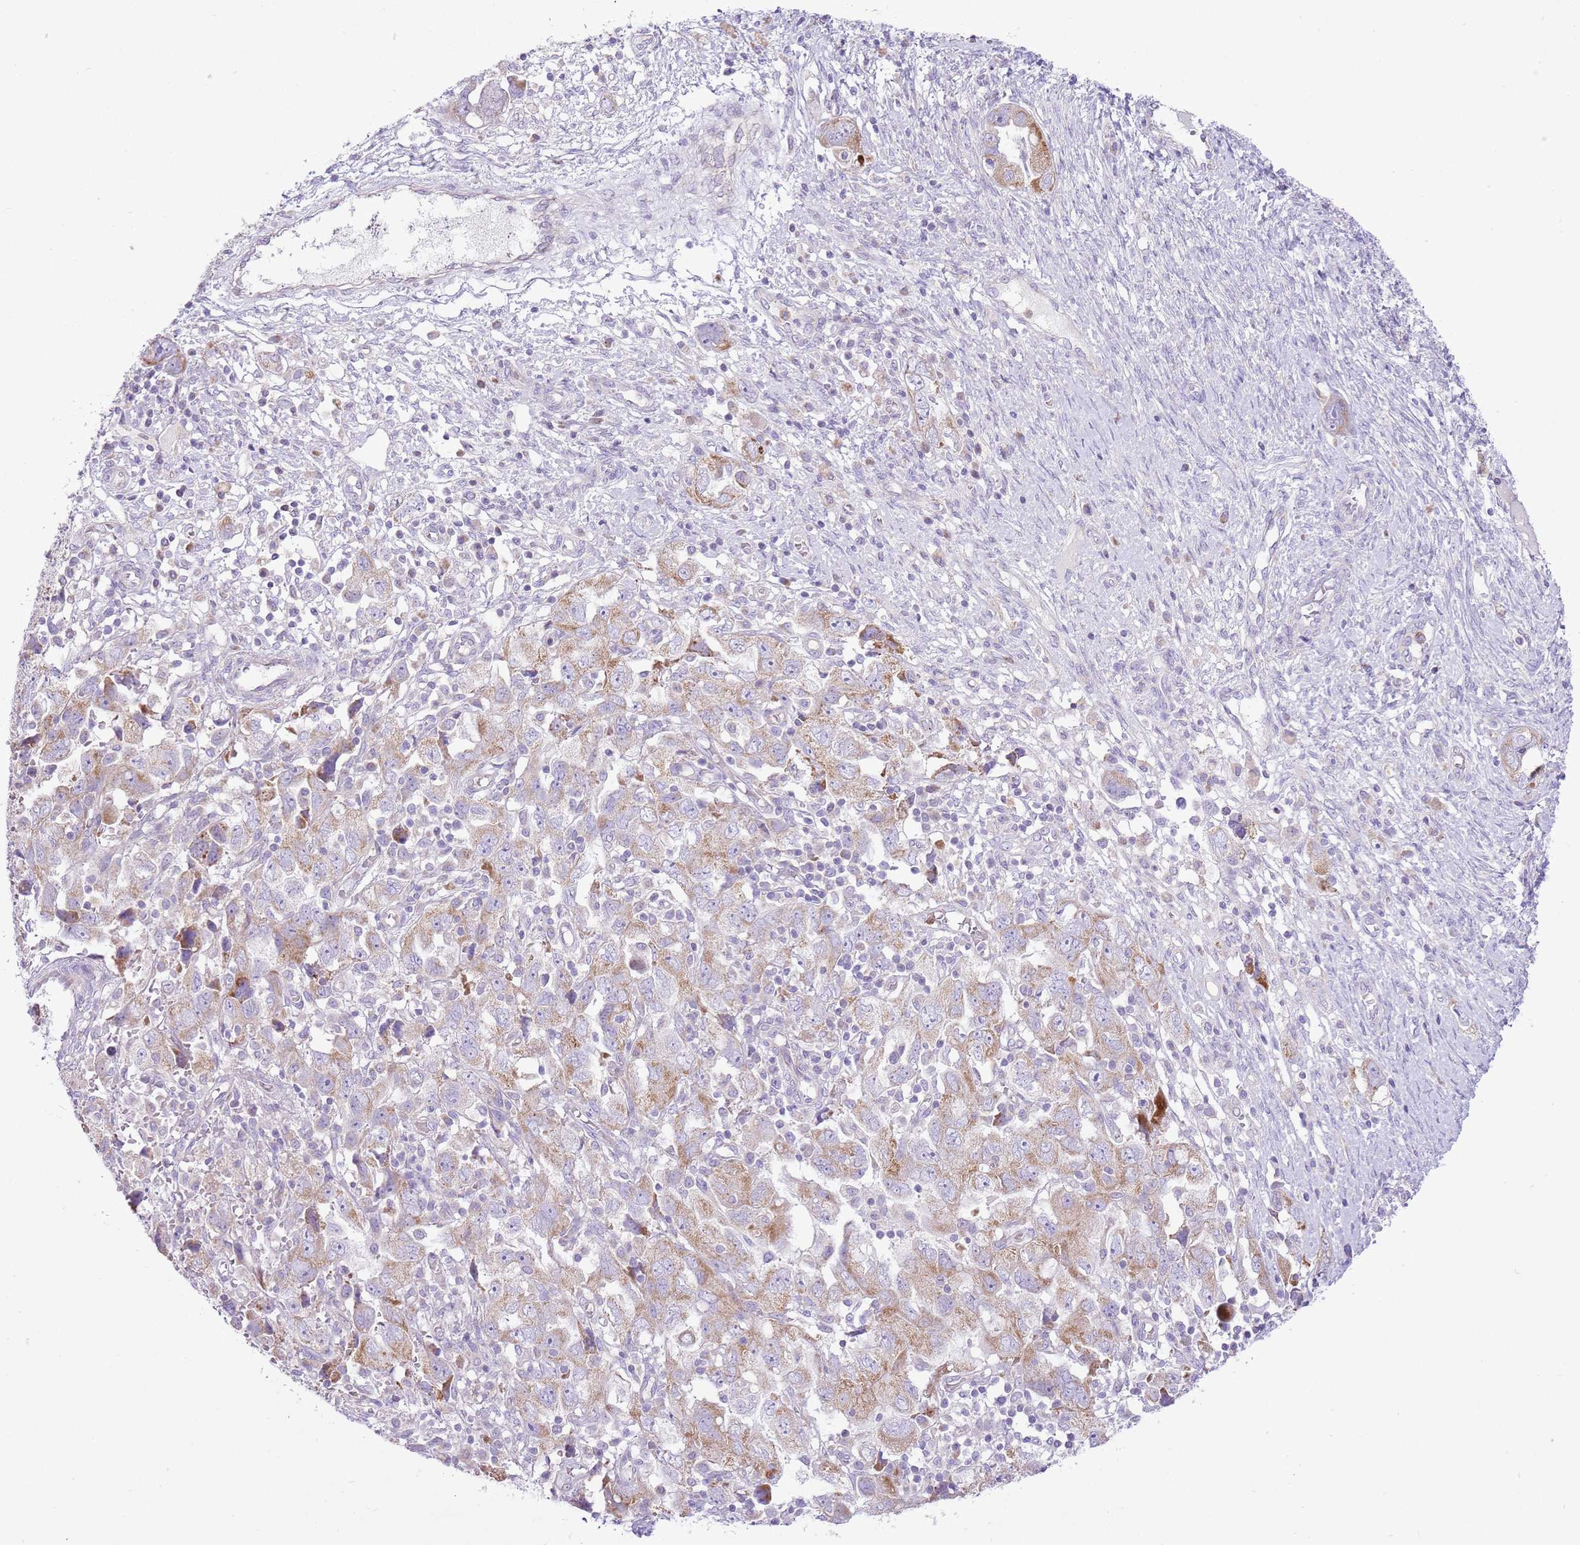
{"staining": {"intensity": "moderate", "quantity": "25%-75%", "location": "cytoplasmic/membranous"}, "tissue": "ovarian cancer", "cell_type": "Tumor cells", "image_type": "cancer", "snomed": [{"axis": "morphology", "description": "Carcinoma, NOS"}, {"axis": "morphology", "description": "Cystadenocarcinoma, serous, NOS"}, {"axis": "topography", "description": "Ovary"}], "caption": "Ovarian cancer stained with a brown dye displays moderate cytoplasmic/membranous positive expression in approximately 25%-75% of tumor cells.", "gene": "OAZ2", "patient": {"sex": "female", "age": 69}}